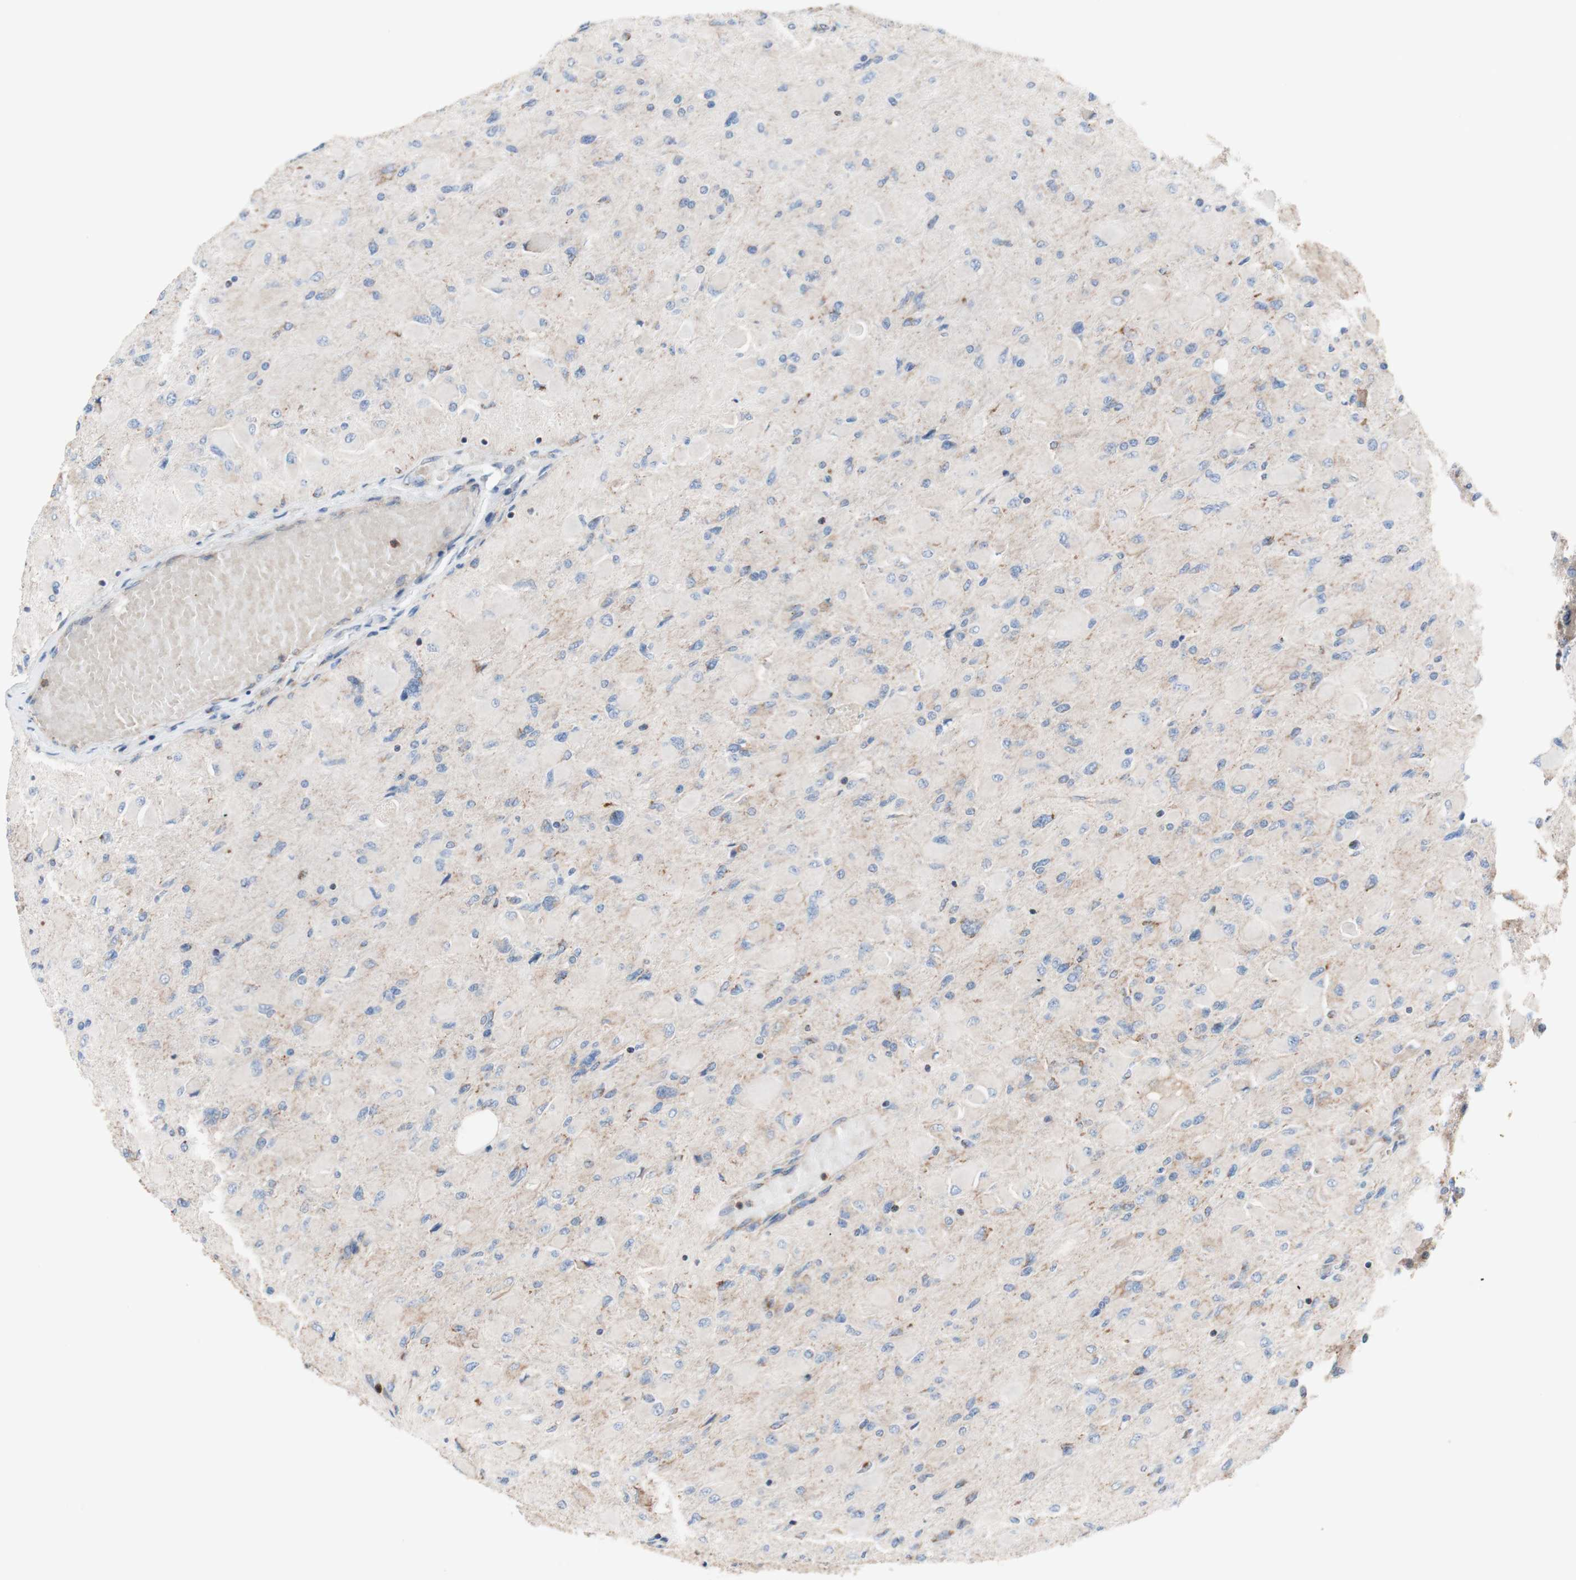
{"staining": {"intensity": "negative", "quantity": "none", "location": "none"}, "tissue": "glioma", "cell_type": "Tumor cells", "image_type": "cancer", "snomed": [{"axis": "morphology", "description": "Glioma, malignant, High grade"}, {"axis": "topography", "description": "Cerebral cortex"}], "caption": "High-grade glioma (malignant) was stained to show a protein in brown. There is no significant staining in tumor cells.", "gene": "FMR1", "patient": {"sex": "female", "age": 36}}